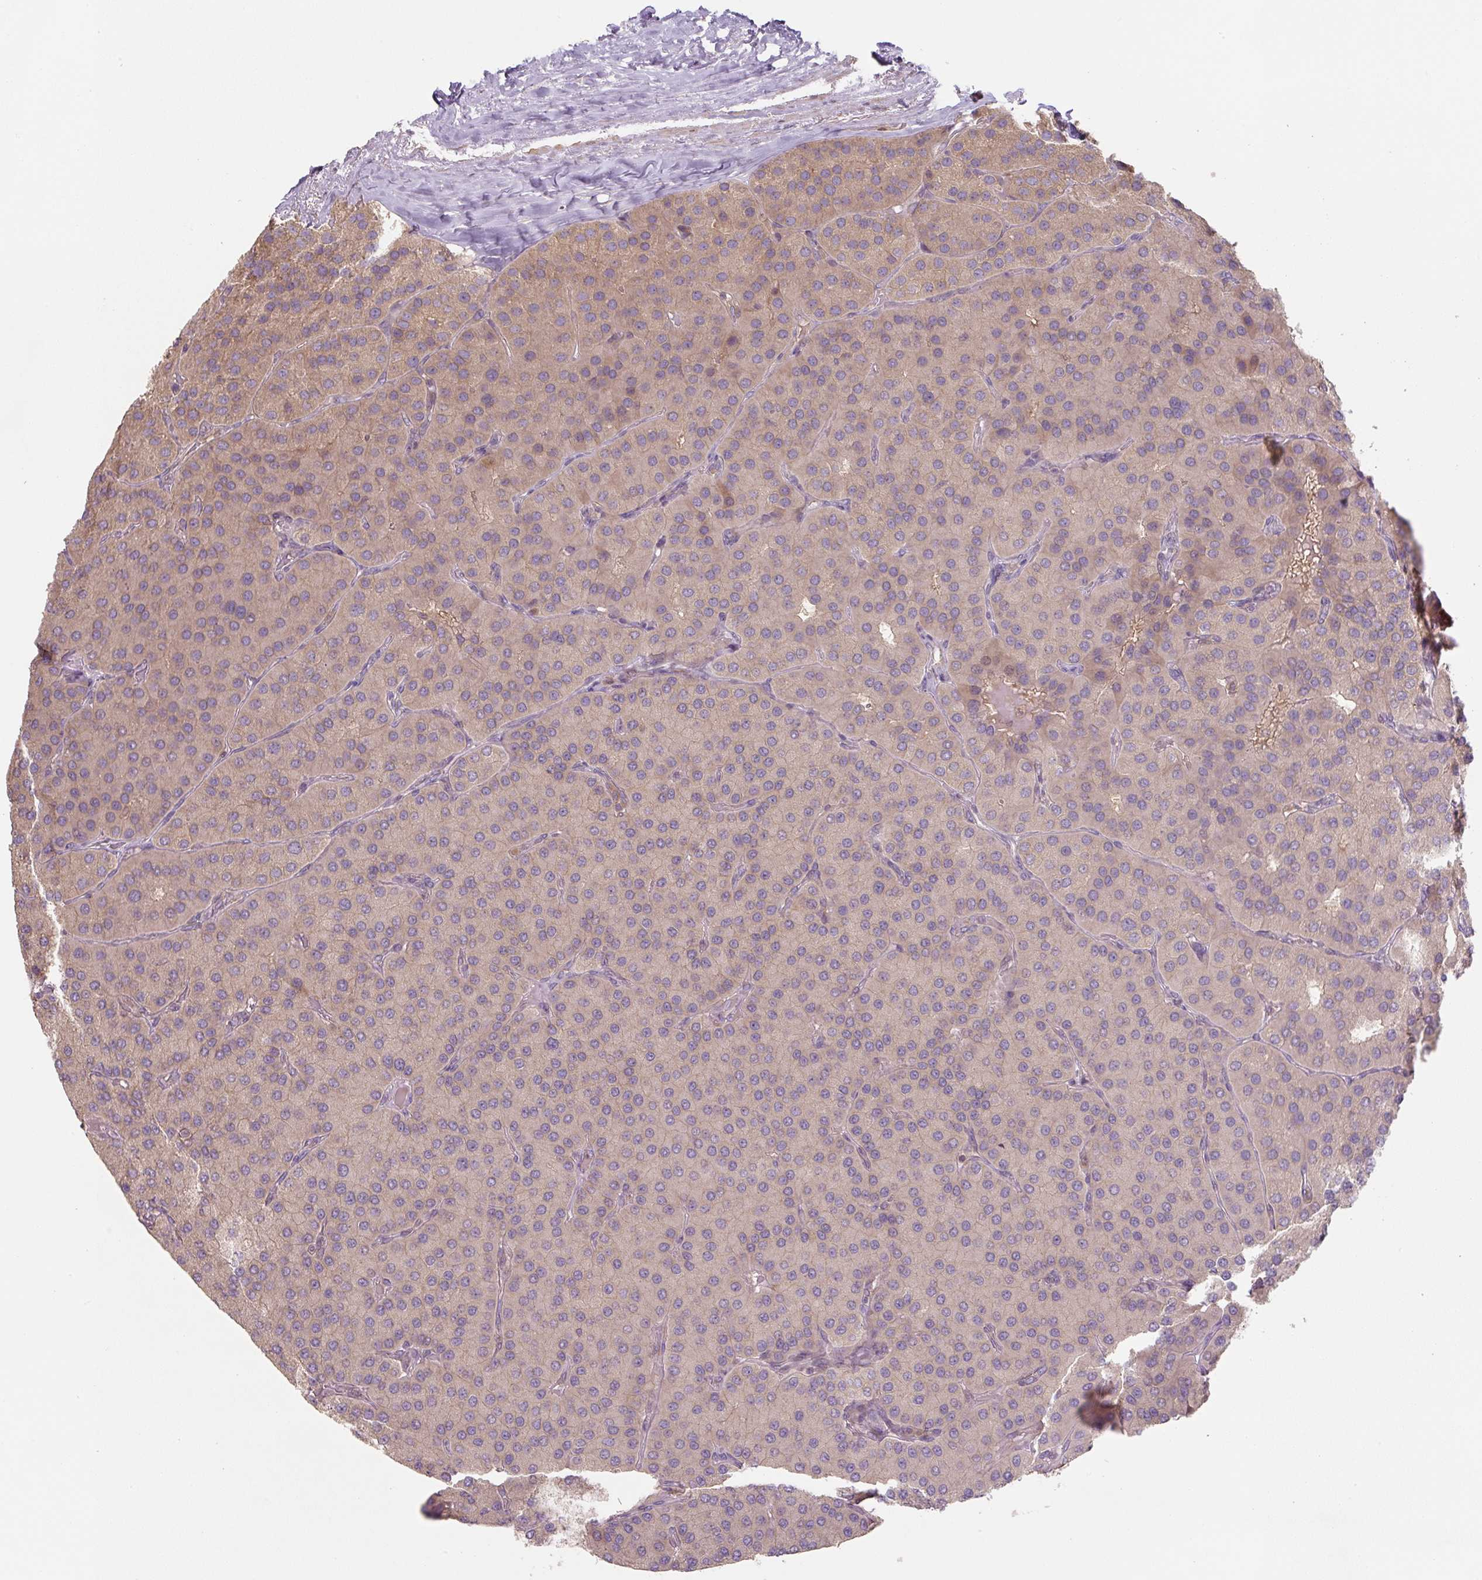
{"staining": {"intensity": "weak", "quantity": "<25%", "location": "cytoplasmic/membranous"}, "tissue": "parathyroid gland", "cell_type": "Glandular cells", "image_type": "normal", "snomed": [{"axis": "morphology", "description": "Normal tissue, NOS"}, {"axis": "morphology", "description": "Adenoma, NOS"}, {"axis": "topography", "description": "Parathyroid gland"}], "caption": "This is a photomicrograph of immunohistochemistry (IHC) staining of unremarkable parathyroid gland, which shows no expression in glandular cells.", "gene": "C2orf73", "patient": {"sex": "female", "age": 86}}